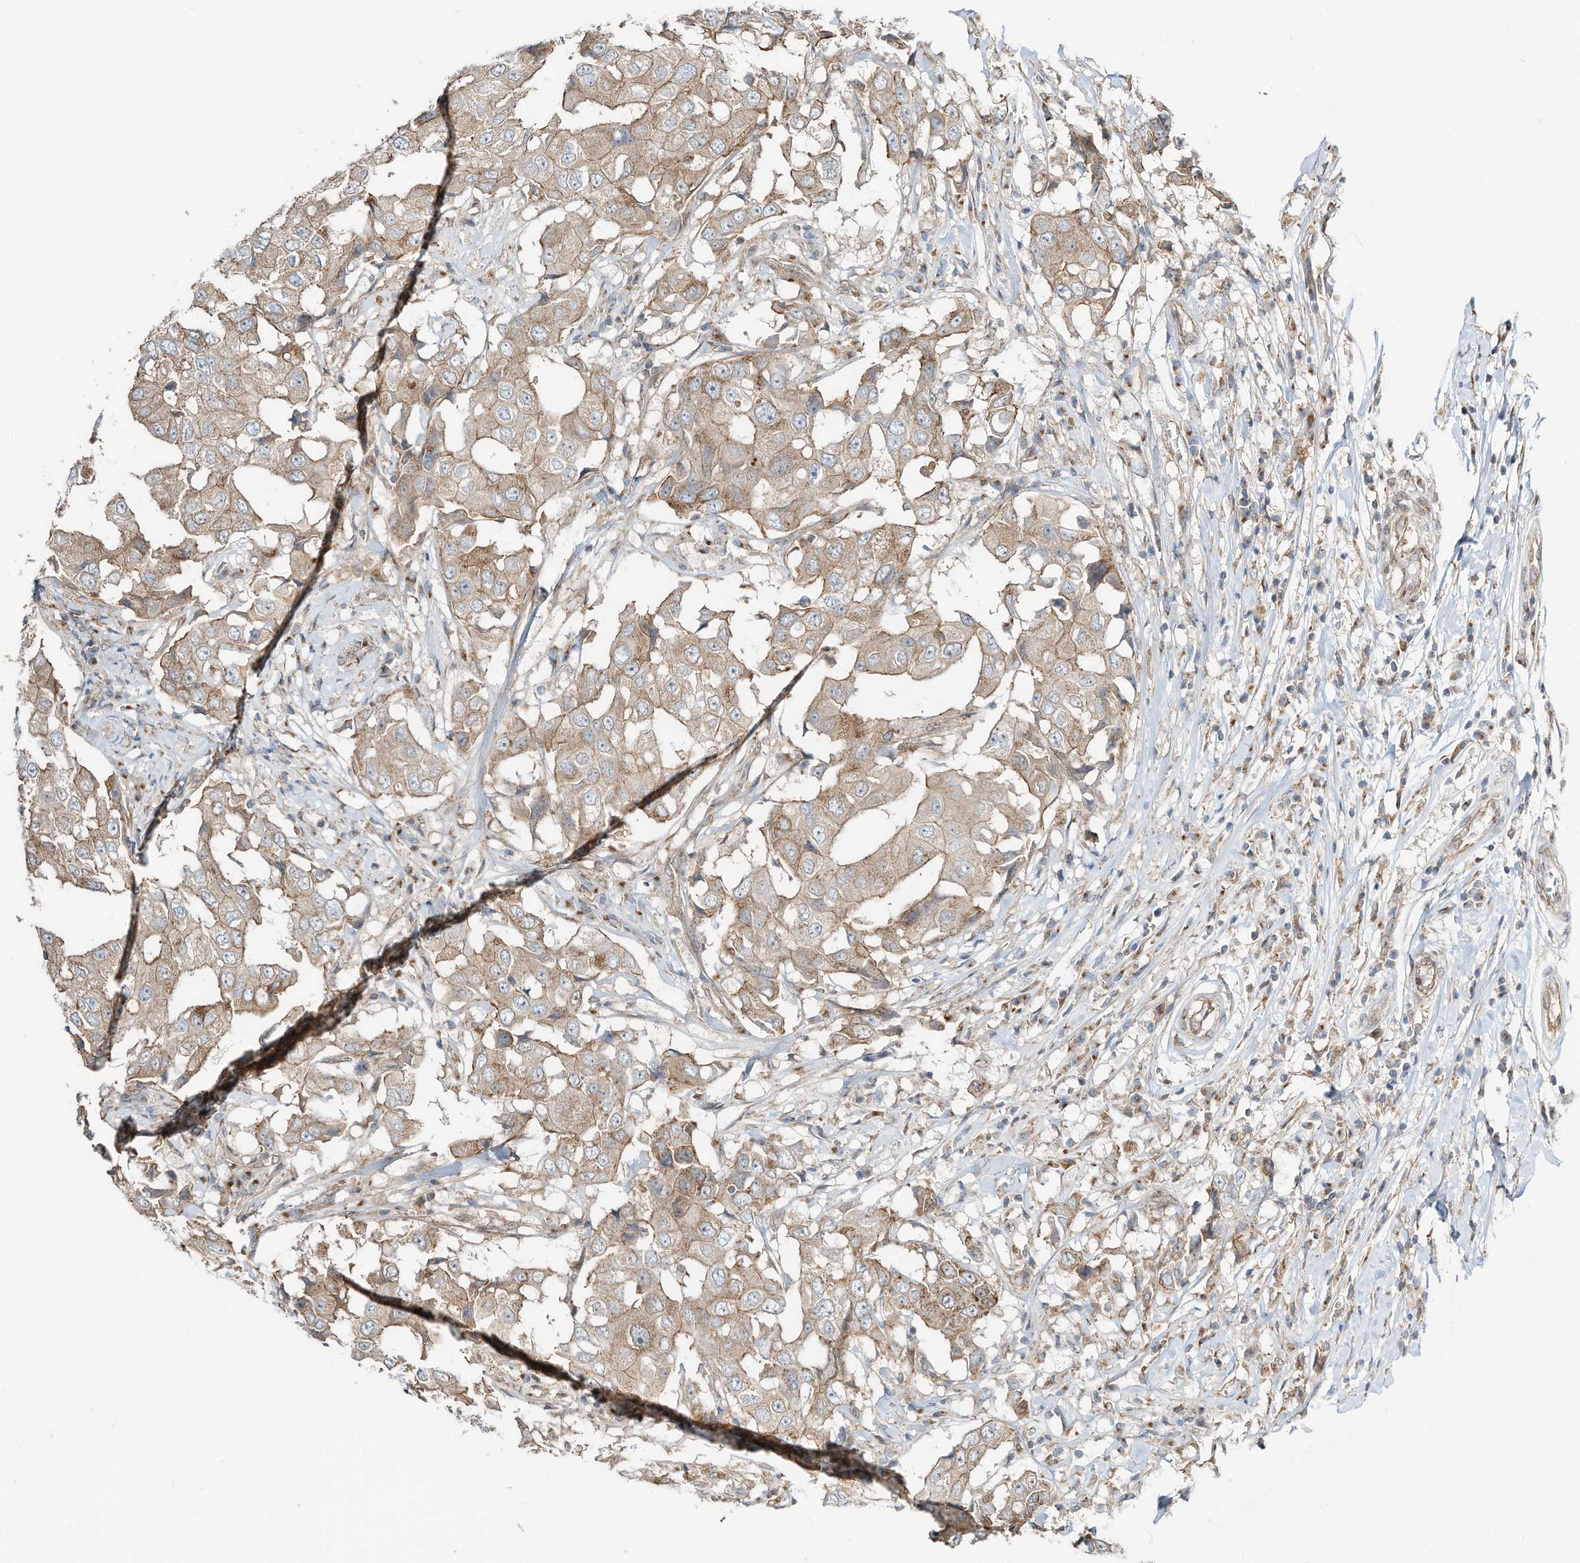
{"staining": {"intensity": "weak", "quantity": ">75%", "location": "cytoplasmic/membranous"}, "tissue": "breast cancer", "cell_type": "Tumor cells", "image_type": "cancer", "snomed": [{"axis": "morphology", "description": "Duct carcinoma"}, {"axis": "topography", "description": "Breast"}], "caption": "Immunohistochemical staining of human breast infiltrating ductal carcinoma shows low levels of weak cytoplasmic/membranous expression in approximately >75% of tumor cells.", "gene": "CUX1", "patient": {"sex": "female", "age": 27}}